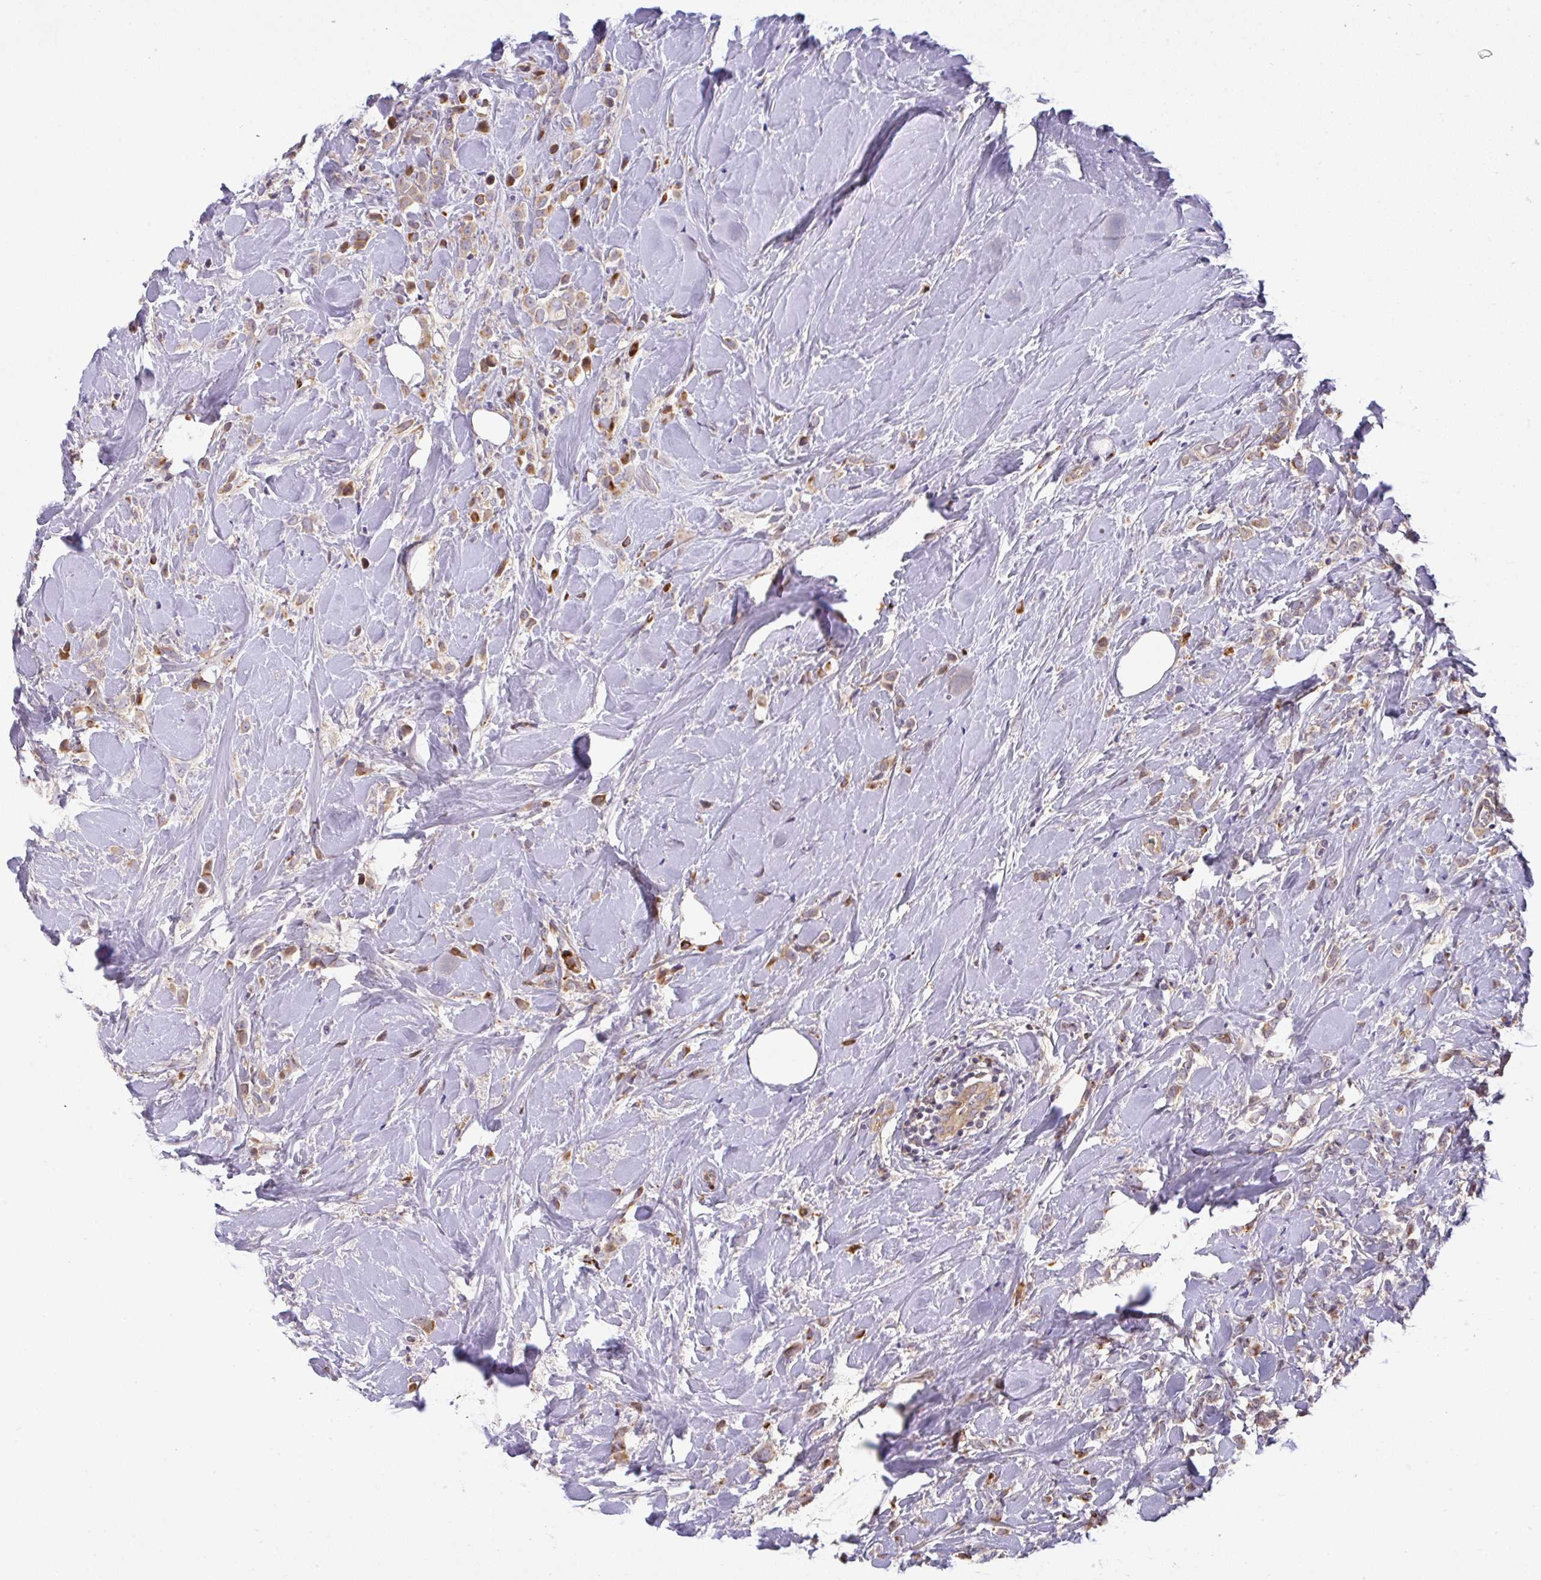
{"staining": {"intensity": "moderate", "quantity": "25%-75%", "location": "cytoplasmic/membranous"}, "tissue": "breast cancer", "cell_type": "Tumor cells", "image_type": "cancer", "snomed": [{"axis": "morphology", "description": "Duct carcinoma"}, {"axis": "topography", "description": "Breast"}], "caption": "DAB (3,3'-diaminobenzidine) immunohistochemical staining of human invasive ductal carcinoma (breast) shows moderate cytoplasmic/membranous protein positivity in about 25%-75% of tumor cells.", "gene": "EPN3", "patient": {"sex": "female", "age": 80}}